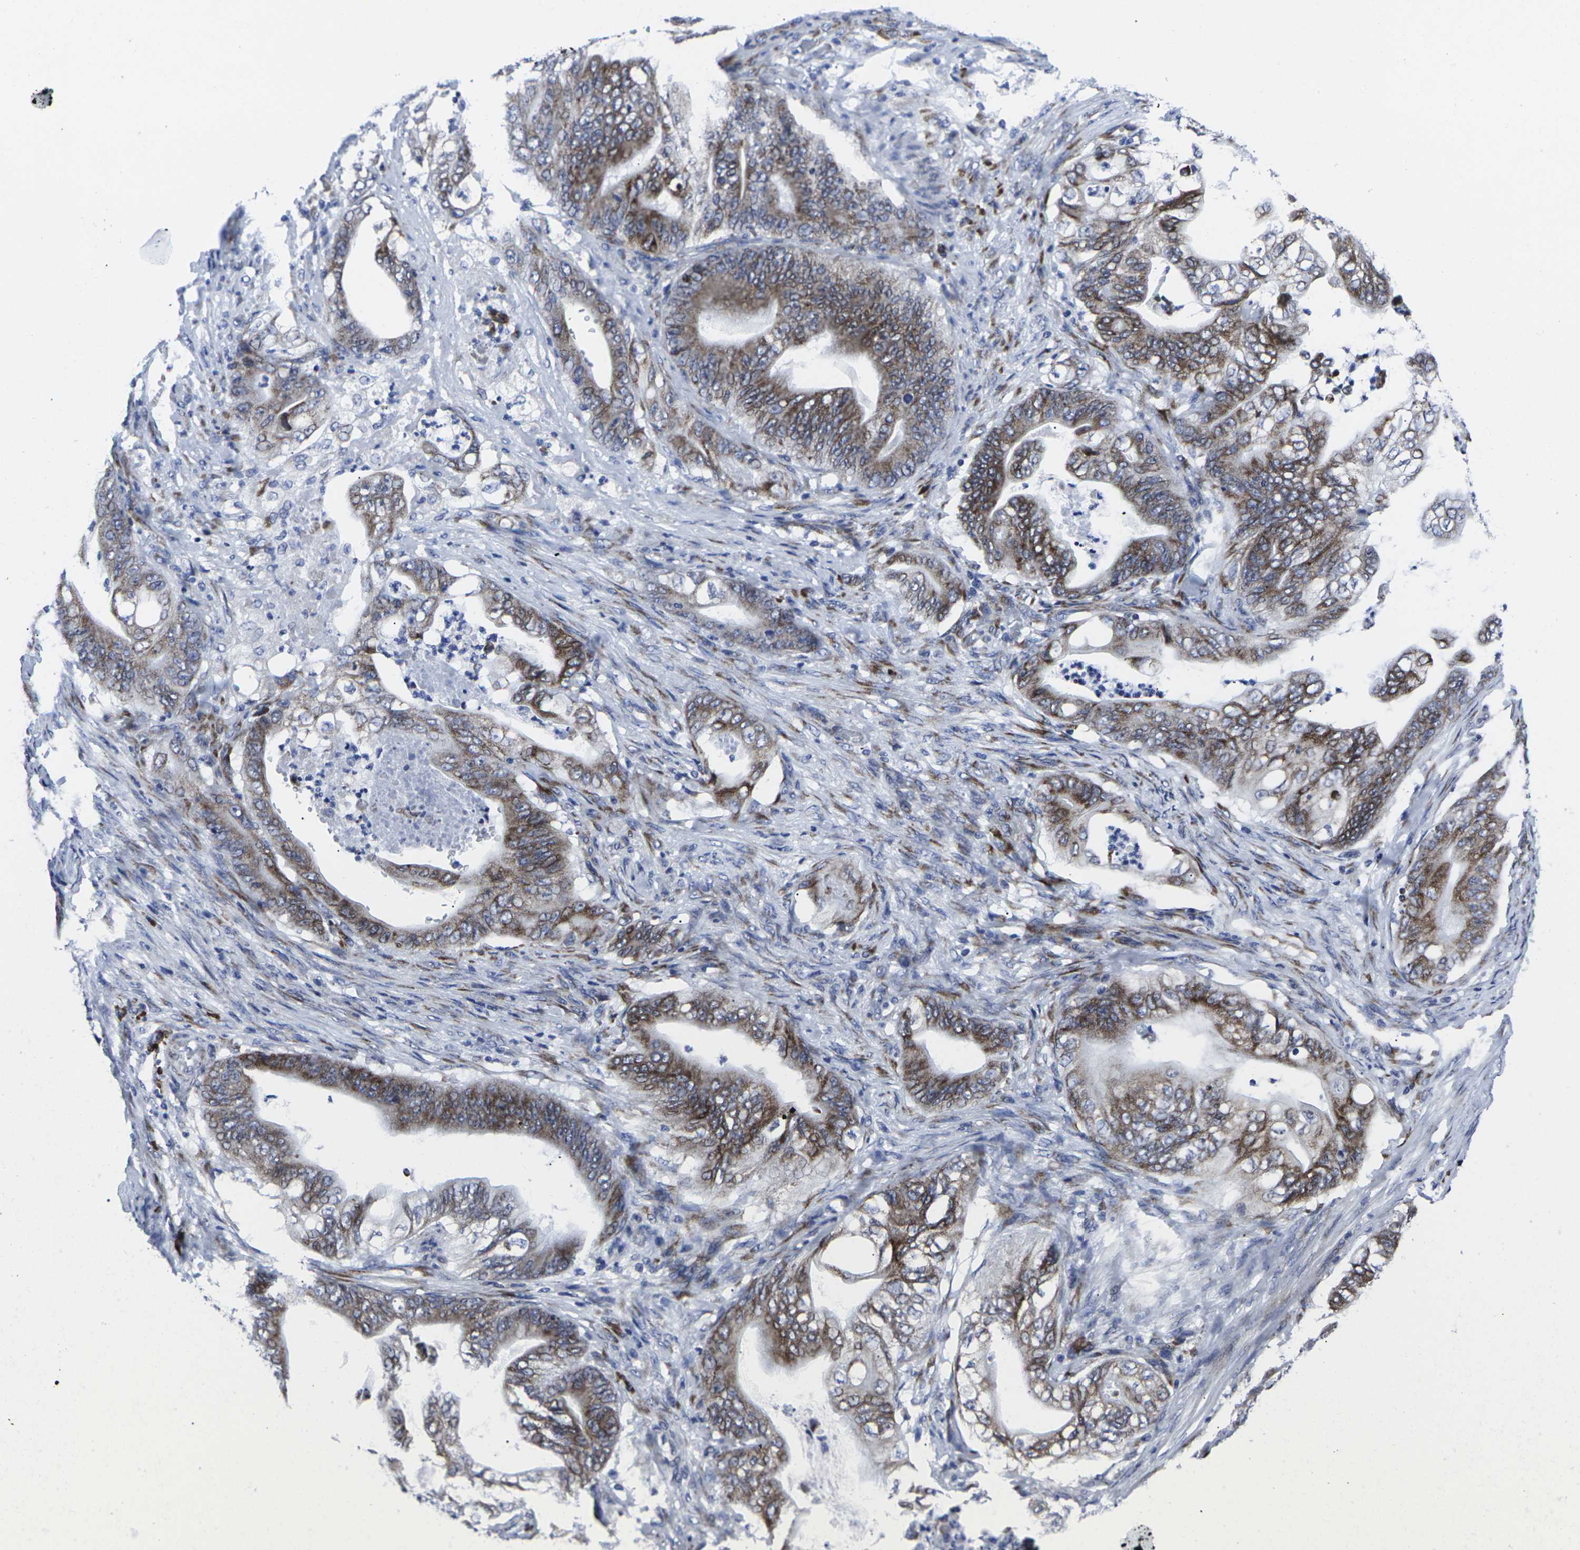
{"staining": {"intensity": "strong", "quantity": ">75%", "location": "cytoplasmic/membranous"}, "tissue": "stomach cancer", "cell_type": "Tumor cells", "image_type": "cancer", "snomed": [{"axis": "morphology", "description": "Adenocarcinoma, NOS"}, {"axis": "topography", "description": "Stomach"}], "caption": "About >75% of tumor cells in stomach adenocarcinoma demonstrate strong cytoplasmic/membranous protein staining as visualized by brown immunohistochemical staining.", "gene": "RPN1", "patient": {"sex": "female", "age": 73}}